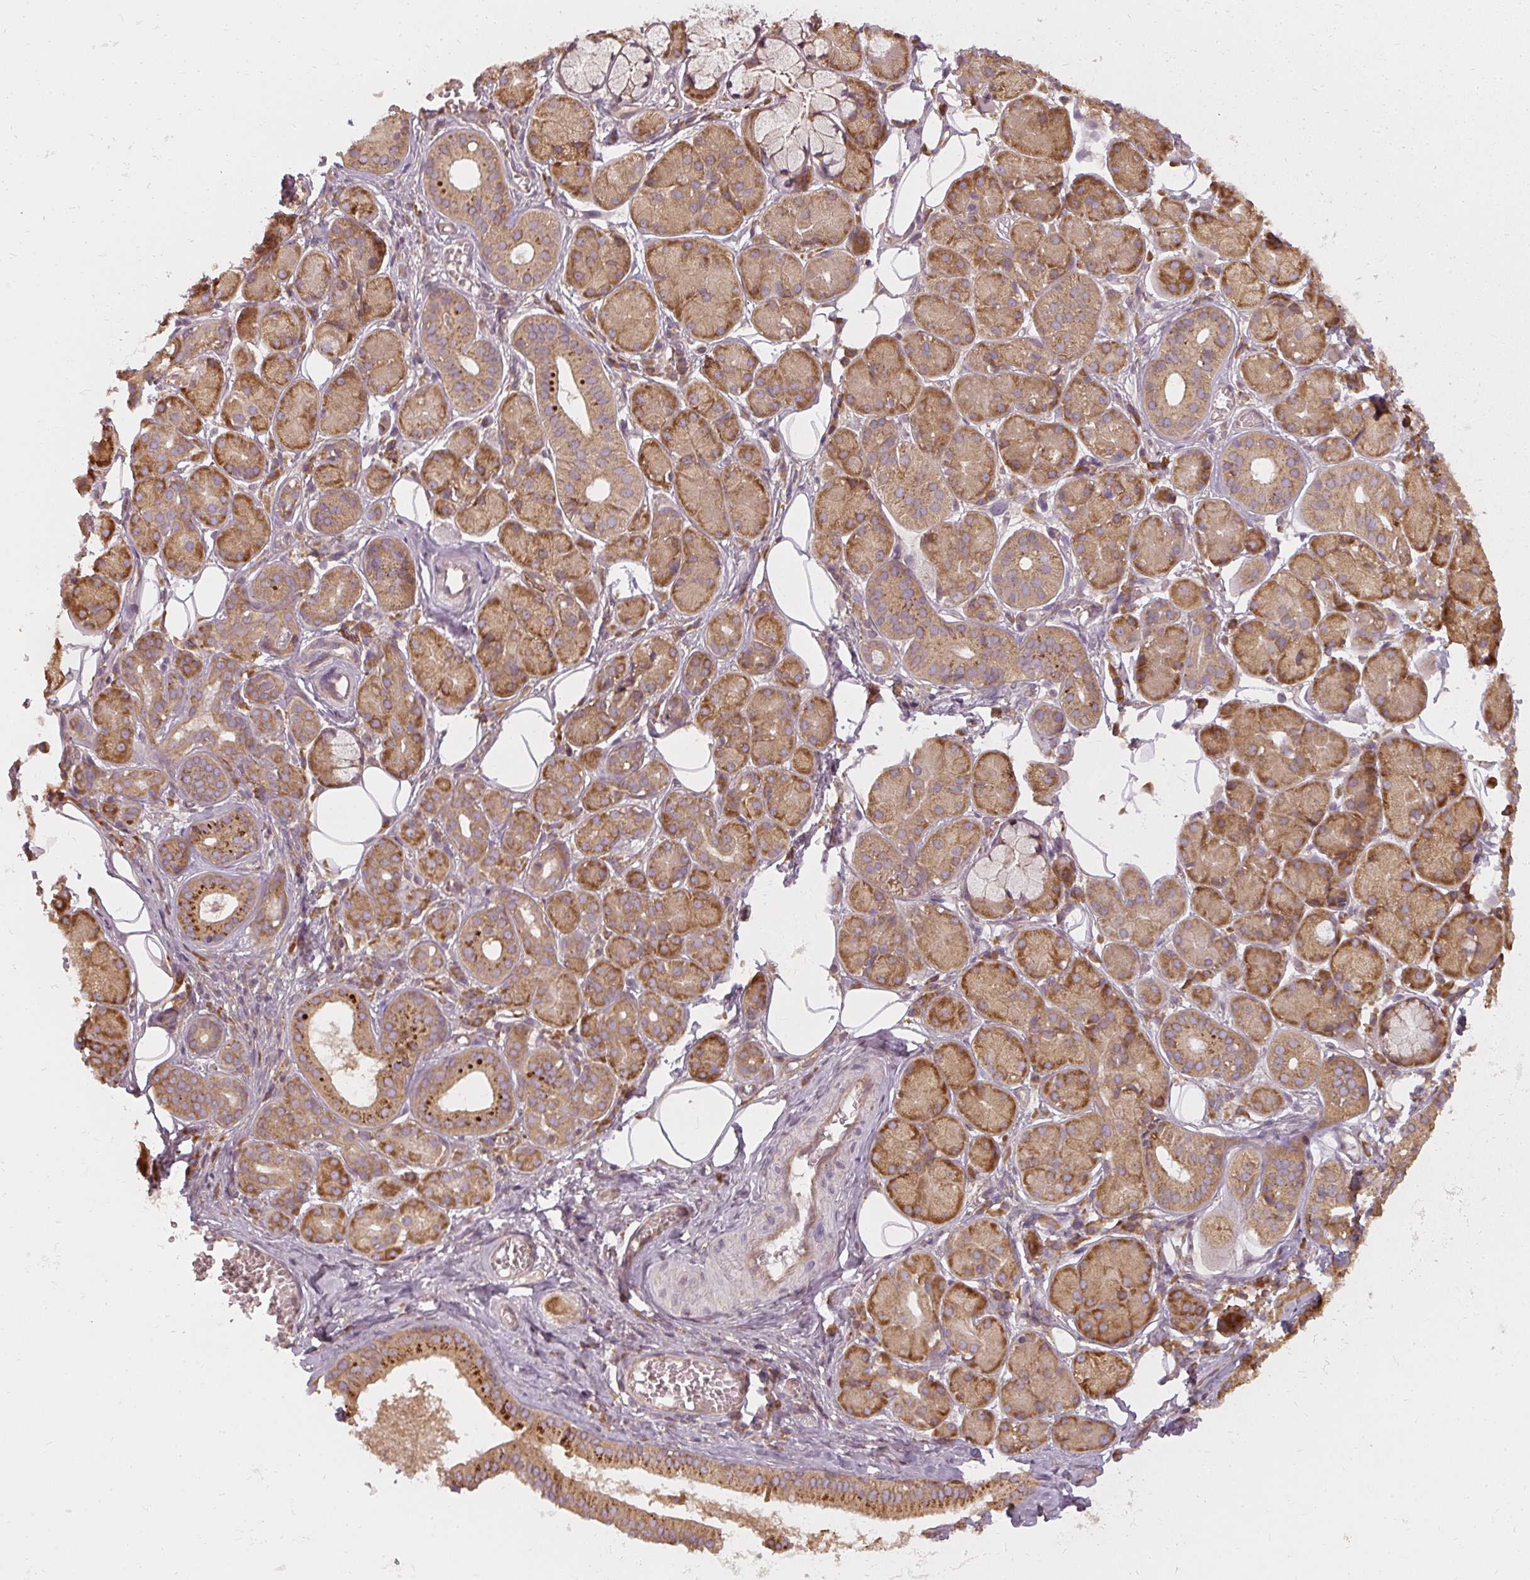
{"staining": {"intensity": "strong", "quantity": ">75%", "location": "cytoplasmic/membranous"}, "tissue": "salivary gland", "cell_type": "Glandular cells", "image_type": "normal", "snomed": [{"axis": "morphology", "description": "Squamous cell carcinoma, NOS"}, {"axis": "topography", "description": "Skin"}, {"axis": "topography", "description": "Head-Neck"}], "caption": "Immunohistochemistry (IHC) image of unremarkable salivary gland stained for a protein (brown), which demonstrates high levels of strong cytoplasmic/membranous positivity in approximately >75% of glandular cells.", "gene": "RPL24", "patient": {"sex": "male", "age": 80}}